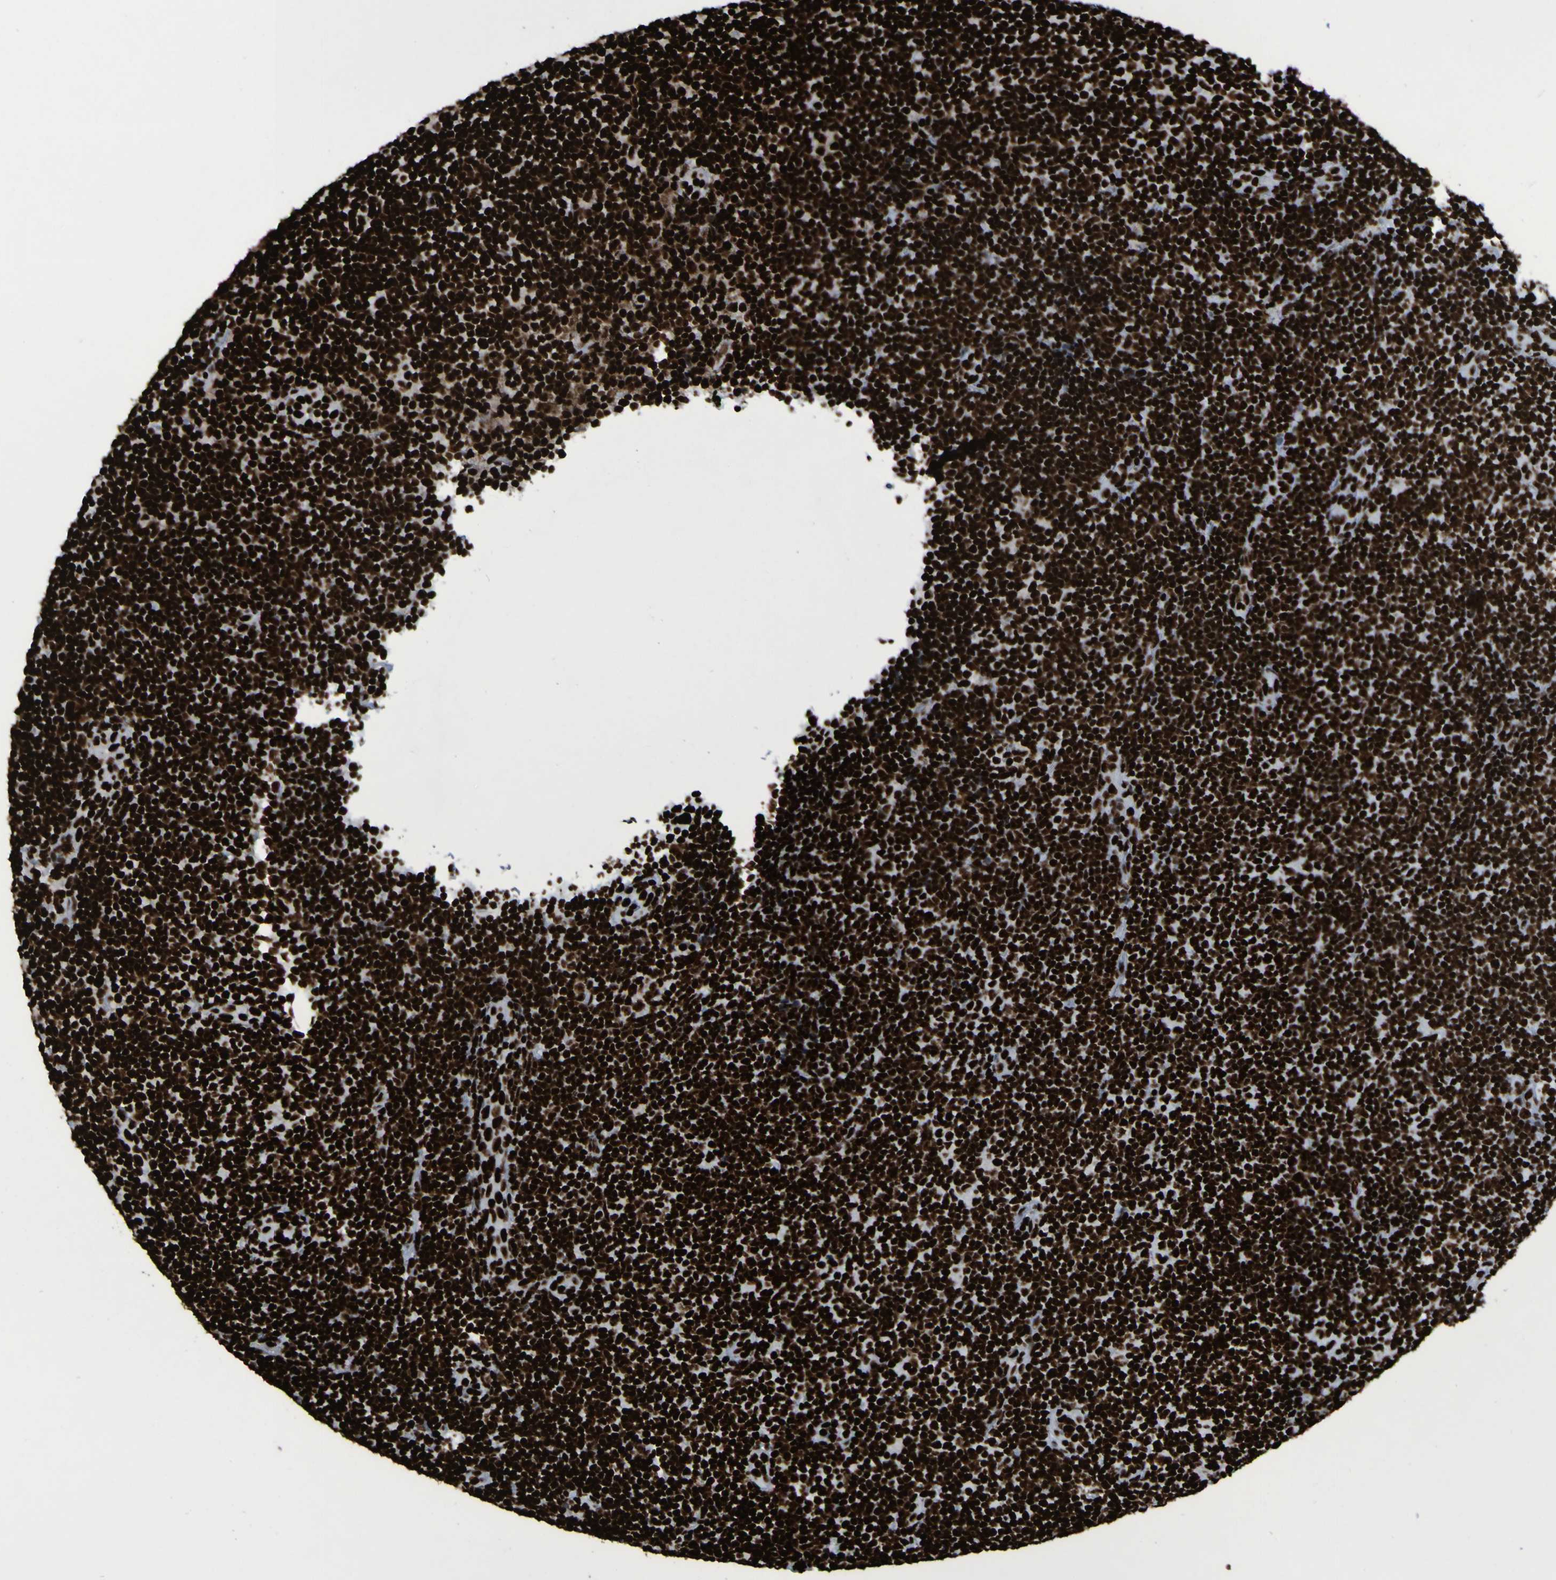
{"staining": {"intensity": "strong", "quantity": ">75%", "location": "nuclear"}, "tissue": "lymphoma", "cell_type": "Tumor cells", "image_type": "cancer", "snomed": [{"axis": "morphology", "description": "Malignant lymphoma, non-Hodgkin's type, Low grade"}, {"axis": "topography", "description": "Lymph node"}], "caption": "This is a histology image of immunohistochemistry (IHC) staining of lymphoma, which shows strong positivity in the nuclear of tumor cells.", "gene": "NPM1", "patient": {"sex": "male", "age": 83}}